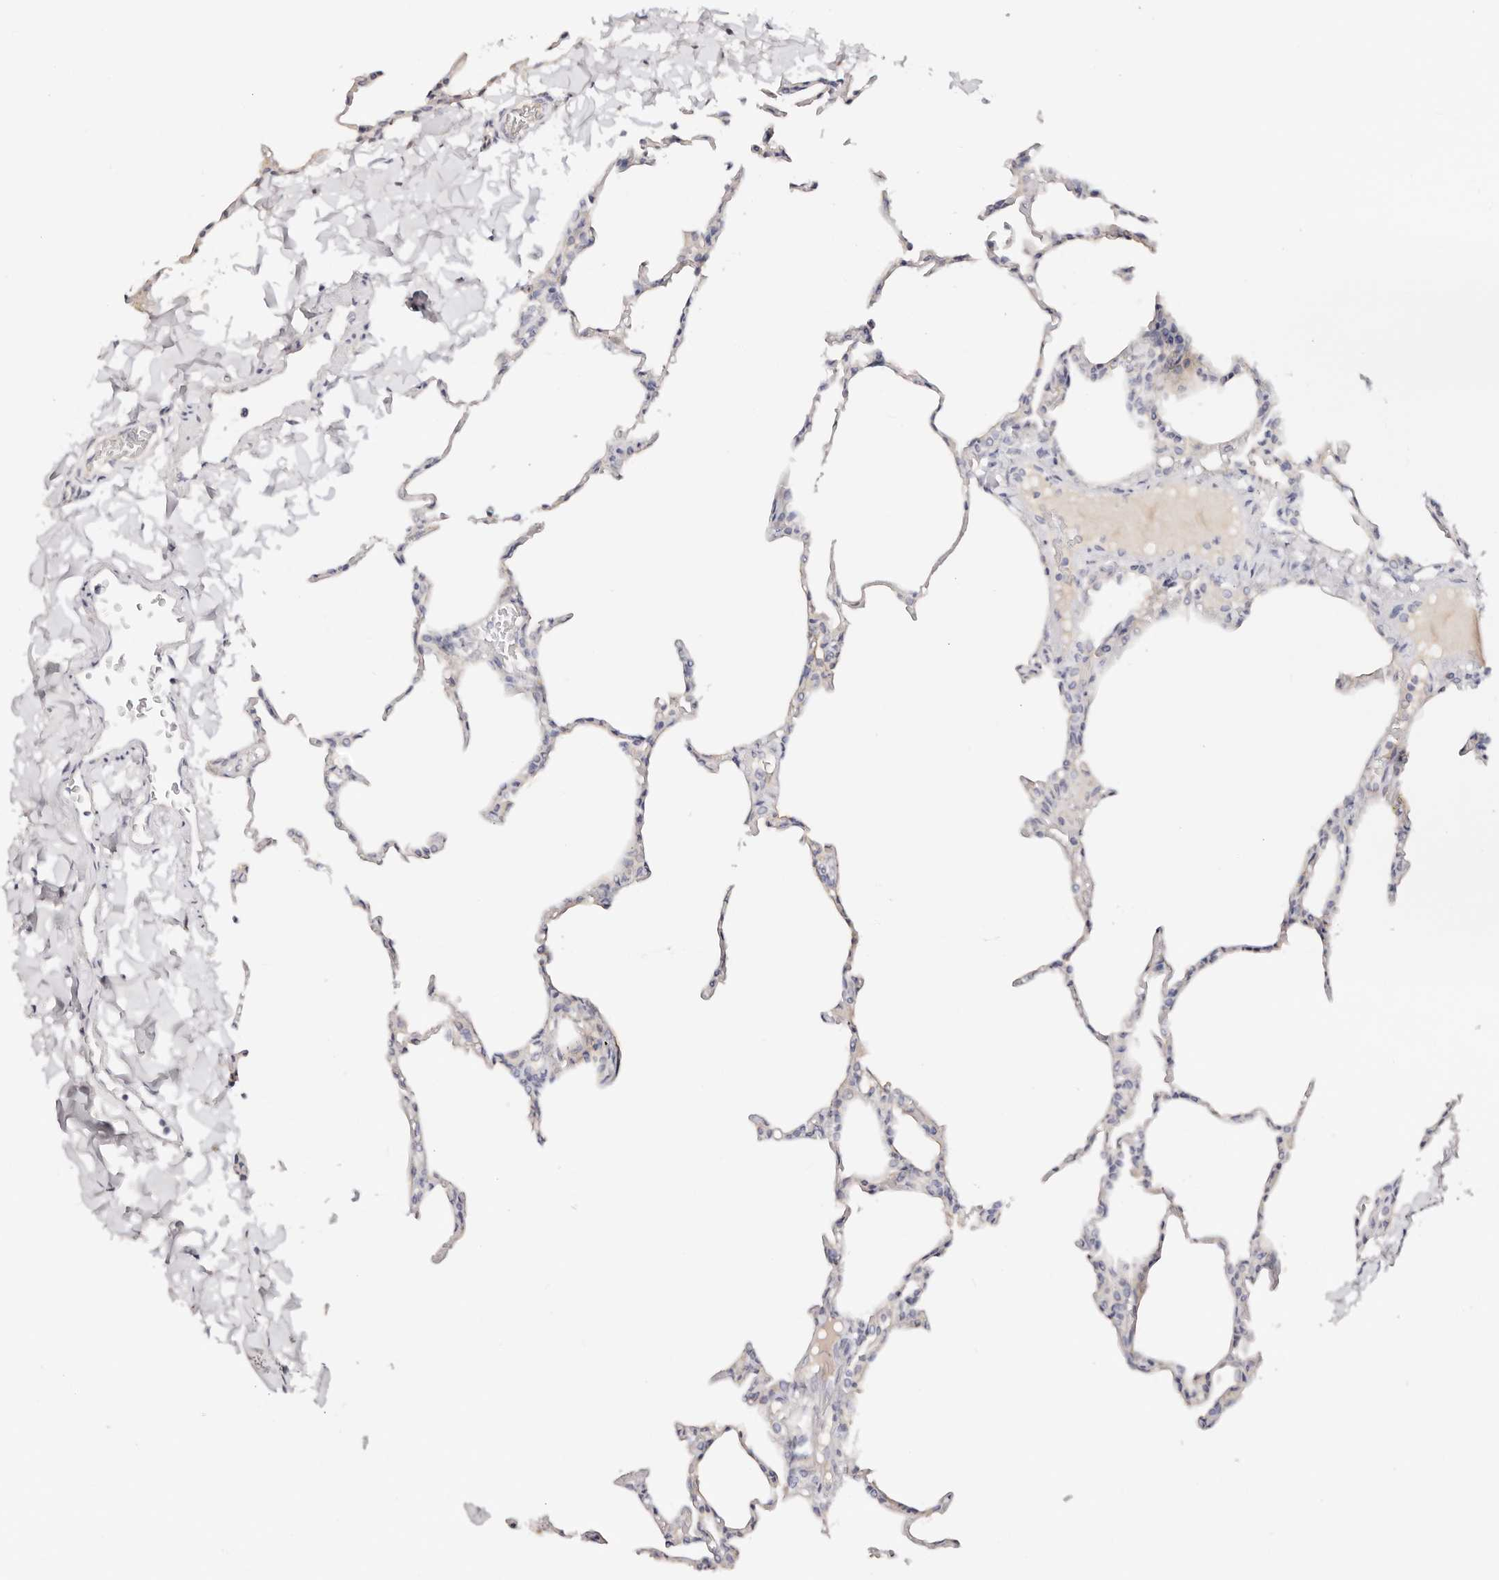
{"staining": {"intensity": "negative", "quantity": "none", "location": "none"}, "tissue": "lung", "cell_type": "Alveolar cells", "image_type": "normal", "snomed": [{"axis": "morphology", "description": "Normal tissue, NOS"}, {"axis": "topography", "description": "Lung"}], "caption": "Immunohistochemistry (IHC) photomicrograph of benign lung stained for a protein (brown), which reveals no positivity in alveolar cells.", "gene": "DNASE1", "patient": {"sex": "male", "age": 20}}